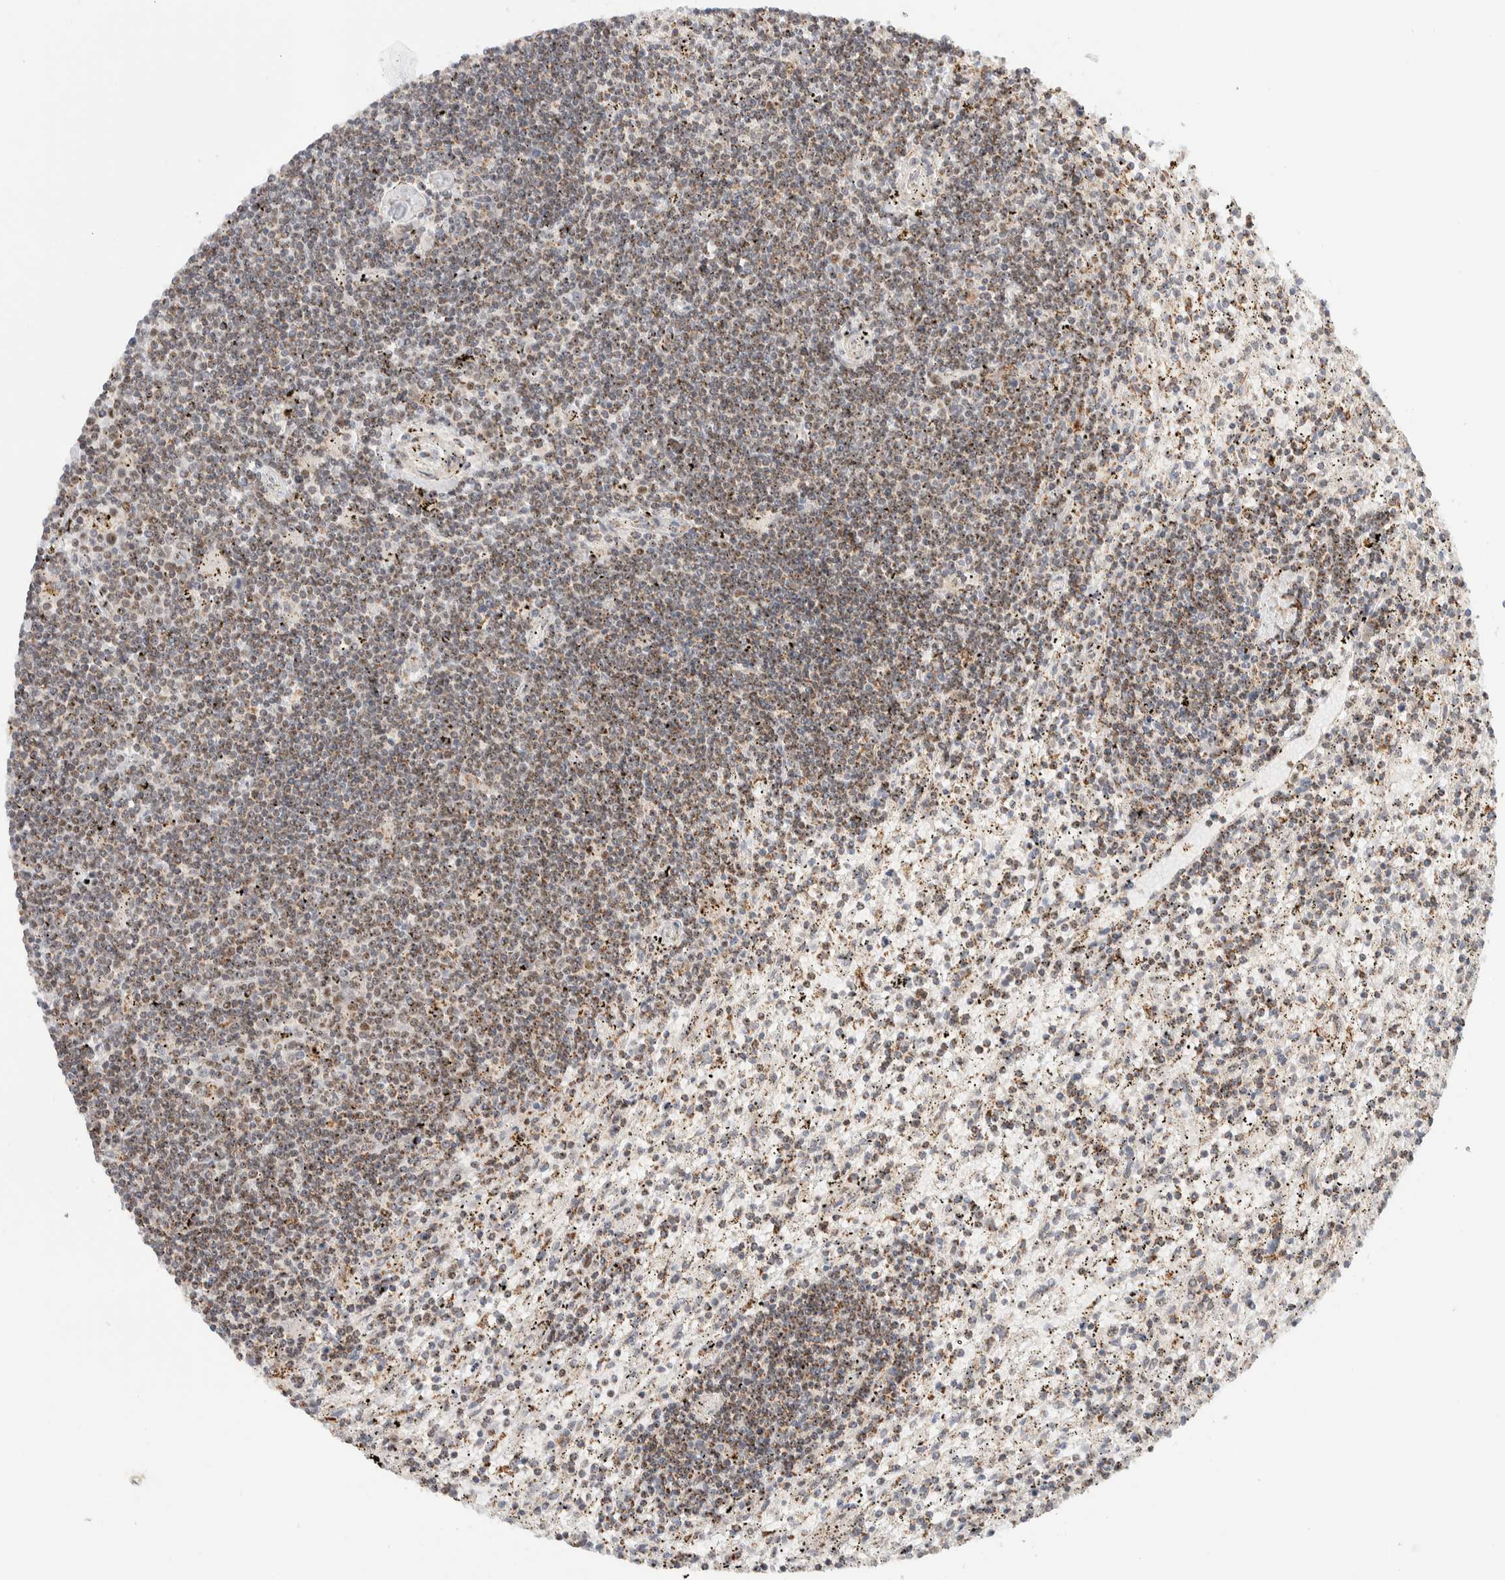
{"staining": {"intensity": "moderate", "quantity": ">75%", "location": "cytoplasmic/membranous"}, "tissue": "lymphoma", "cell_type": "Tumor cells", "image_type": "cancer", "snomed": [{"axis": "morphology", "description": "Malignant lymphoma, non-Hodgkin's type, Low grade"}, {"axis": "topography", "description": "Spleen"}], "caption": "This photomicrograph displays immunohistochemistry staining of malignant lymphoma, non-Hodgkin's type (low-grade), with medium moderate cytoplasmic/membranous positivity in approximately >75% of tumor cells.", "gene": "TSPAN32", "patient": {"sex": "male", "age": 76}}